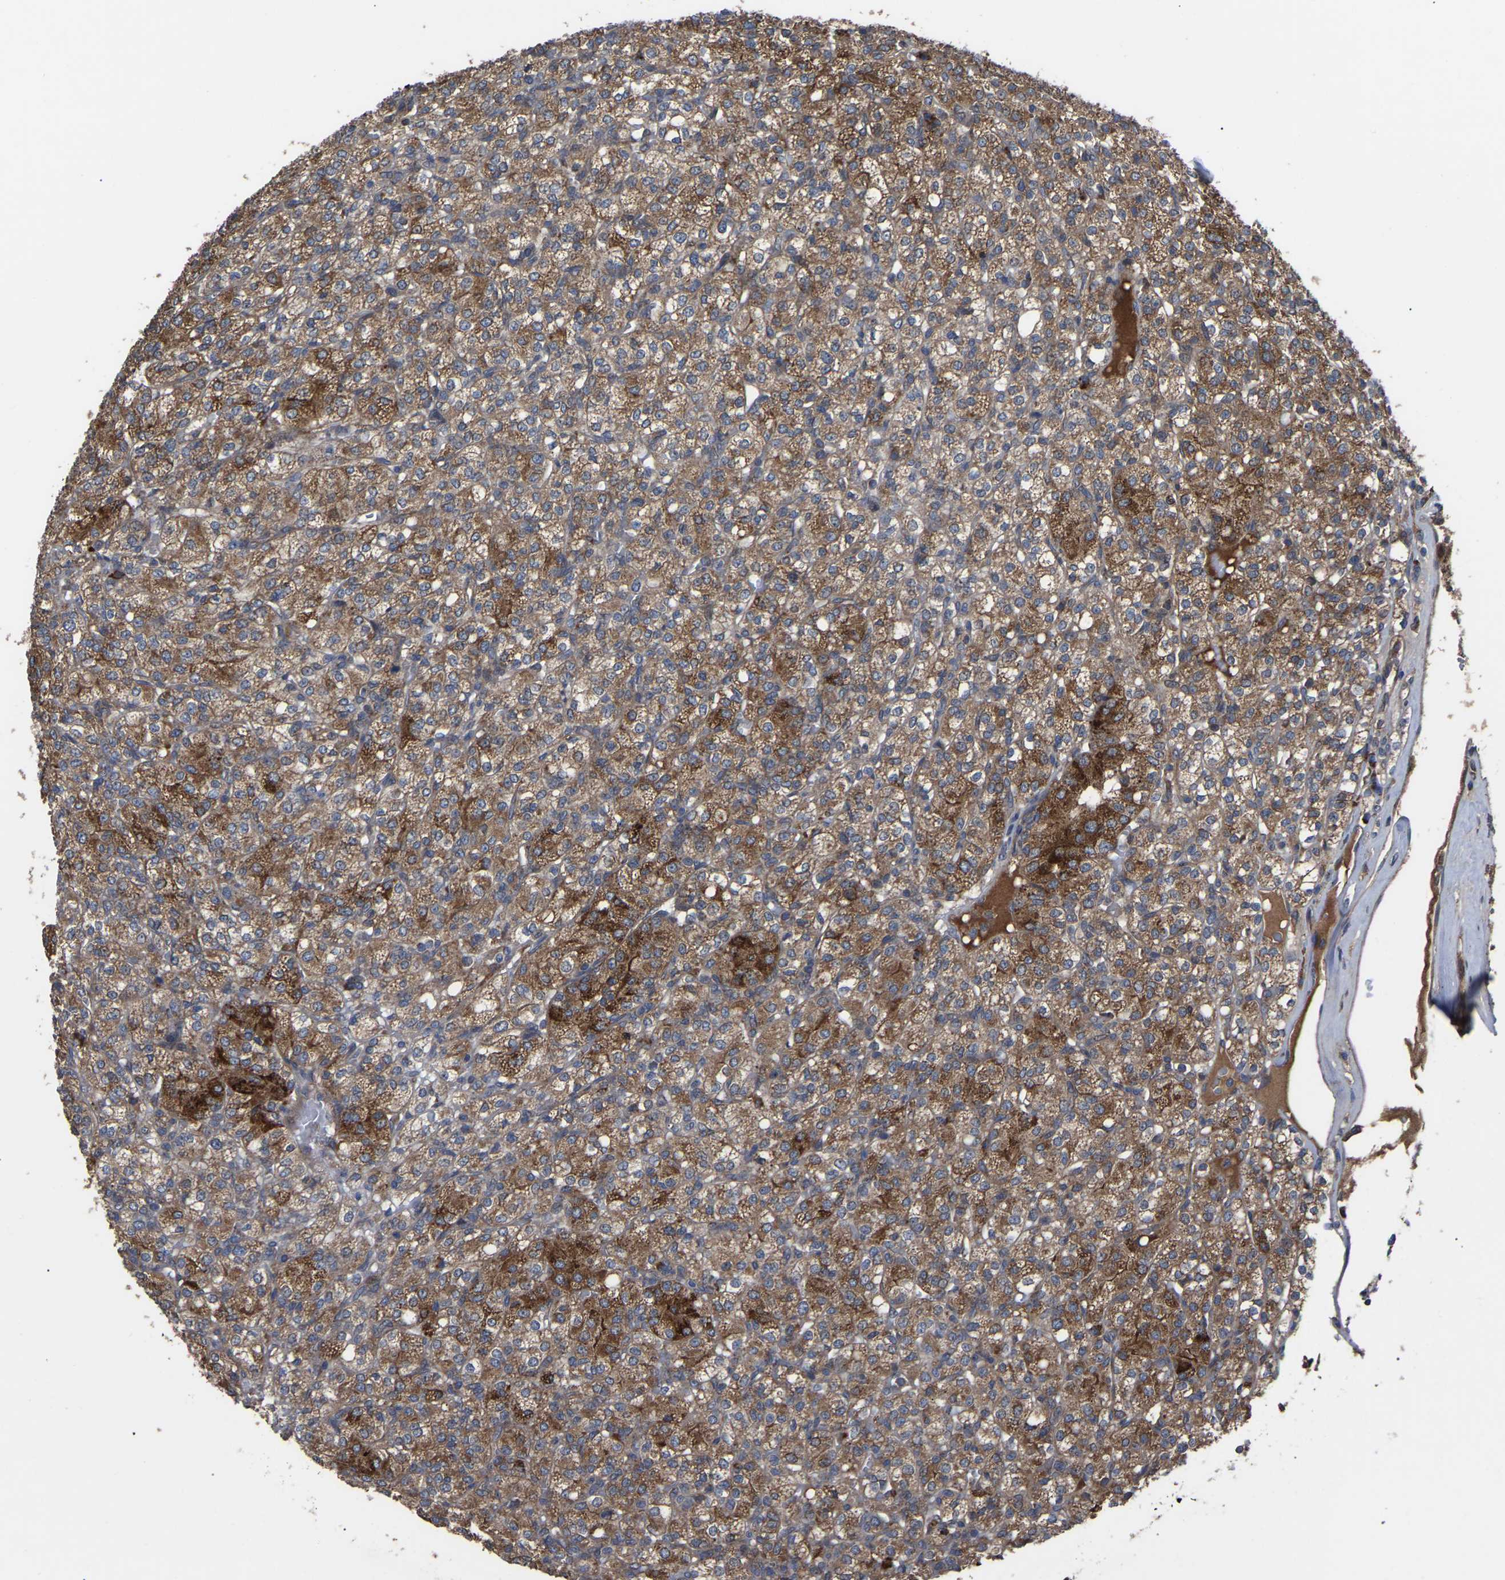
{"staining": {"intensity": "strong", "quantity": "25%-75%", "location": "cytoplasmic/membranous"}, "tissue": "renal cancer", "cell_type": "Tumor cells", "image_type": "cancer", "snomed": [{"axis": "morphology", "description": "Adenocarcinoma, NOS"}, {"axis": "topography", "description": "Kidney"}], "caption": "Brown immunohistochemical staining in renal adenocarcinoma displays strong cytoplasmic/membranous positivity in about 25%-75% of tumor cells. The staining was performed using DAB (3,3'-diaminobenzidine), with brown indicating positive protein expression. Nuclei are stained blue with hematoxylin.", "gene": "GCC1", "patient": {"sex": "male", "age": 77}}